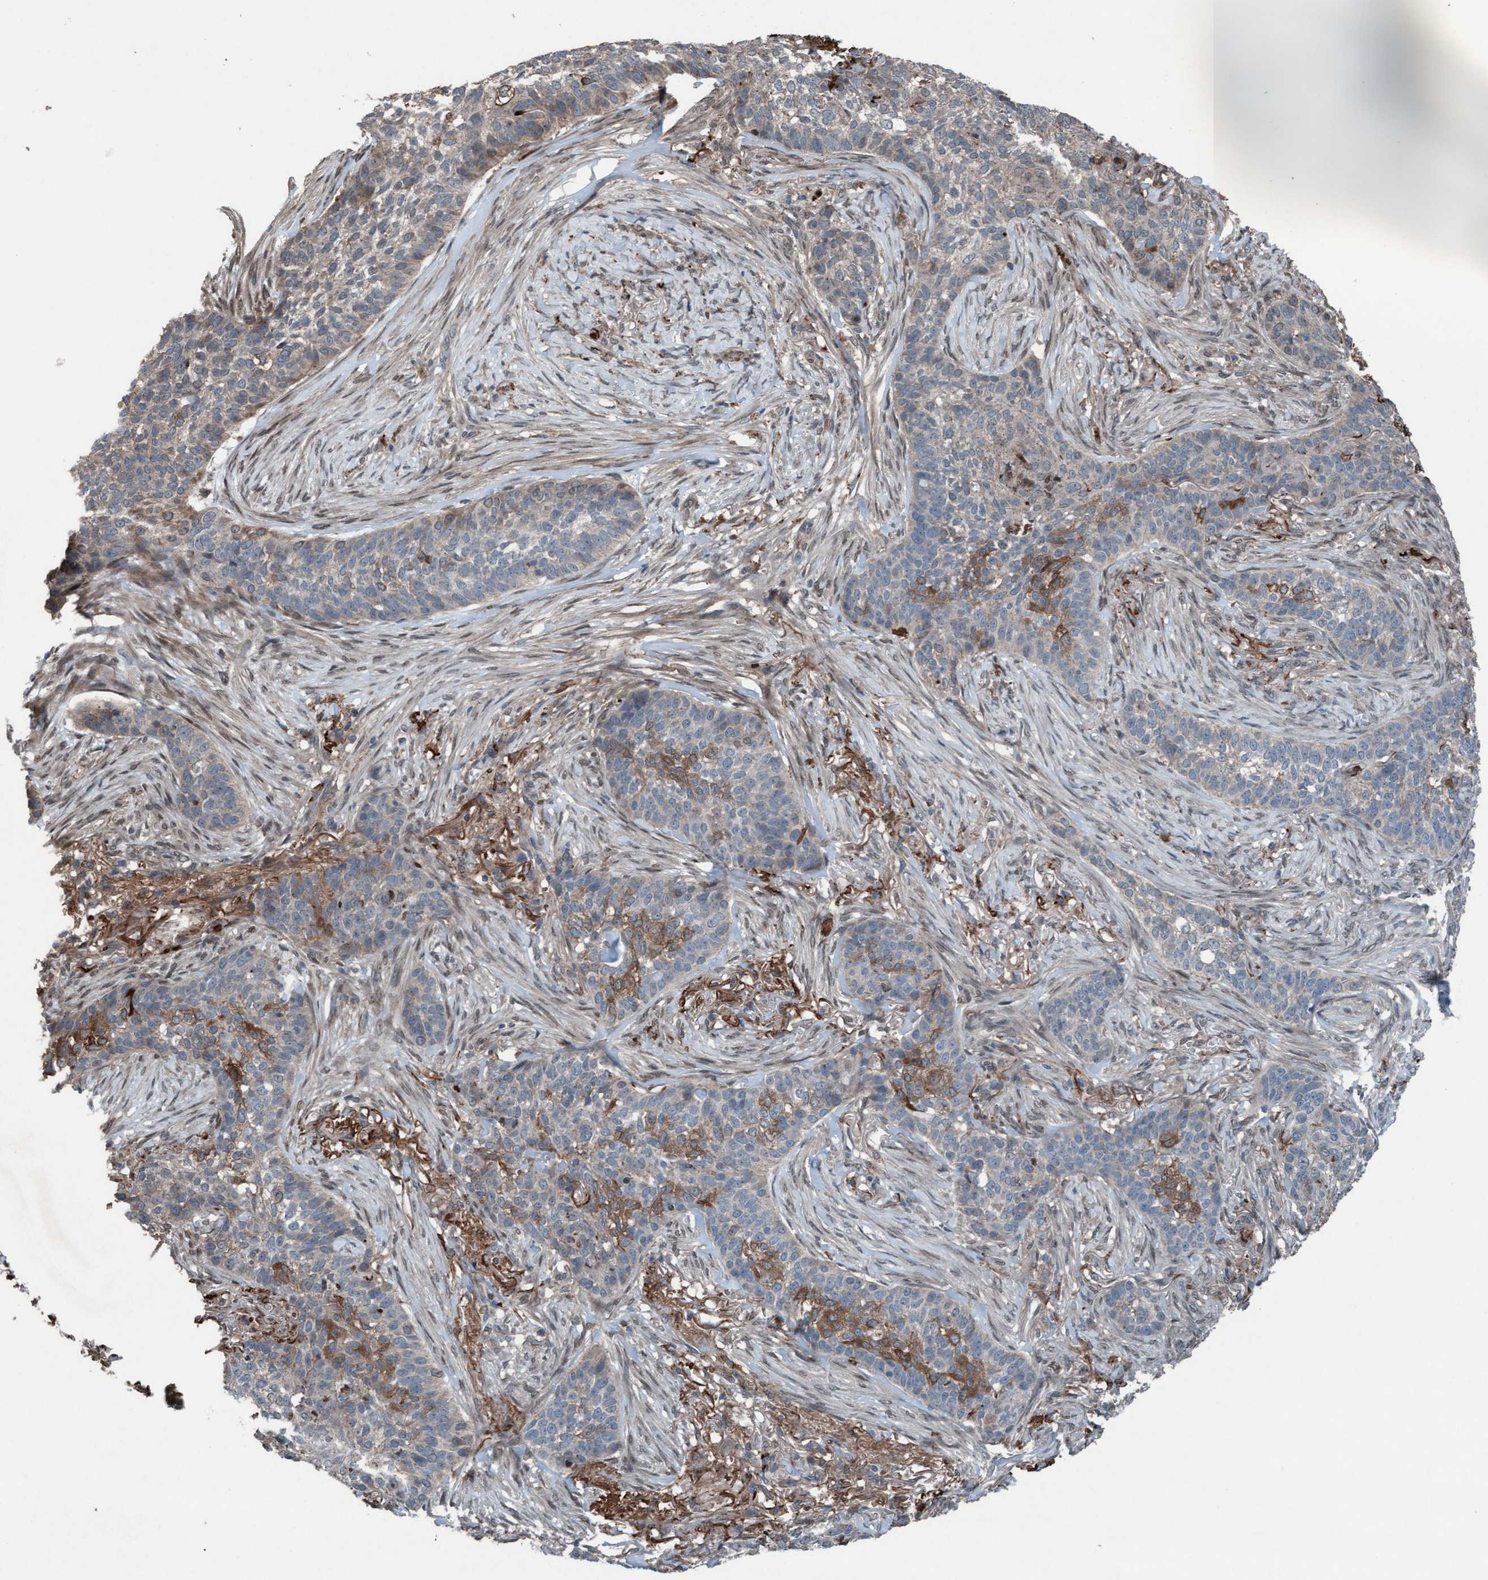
{"staining": {"intensity": "weak", "quantity": "<25%", "location": "cytoplasmic/membranous"}, "tissue": "skin cancer", "cell_type": "Tumor cells", "image_type": "cancer", "snomed": [{"axis": "morphology", "description": "Basal cell carcinoma"}, {"axis": "topography", "description": "Skin"}], "caption": "Immunohistochemistry (IHC) image of skin basal cell carcinoma stained for a protein (brown), which reveals no expression in tumor cells.", "gene": "PLXNB2", "patient": {"sex": "male", "age": 85}}